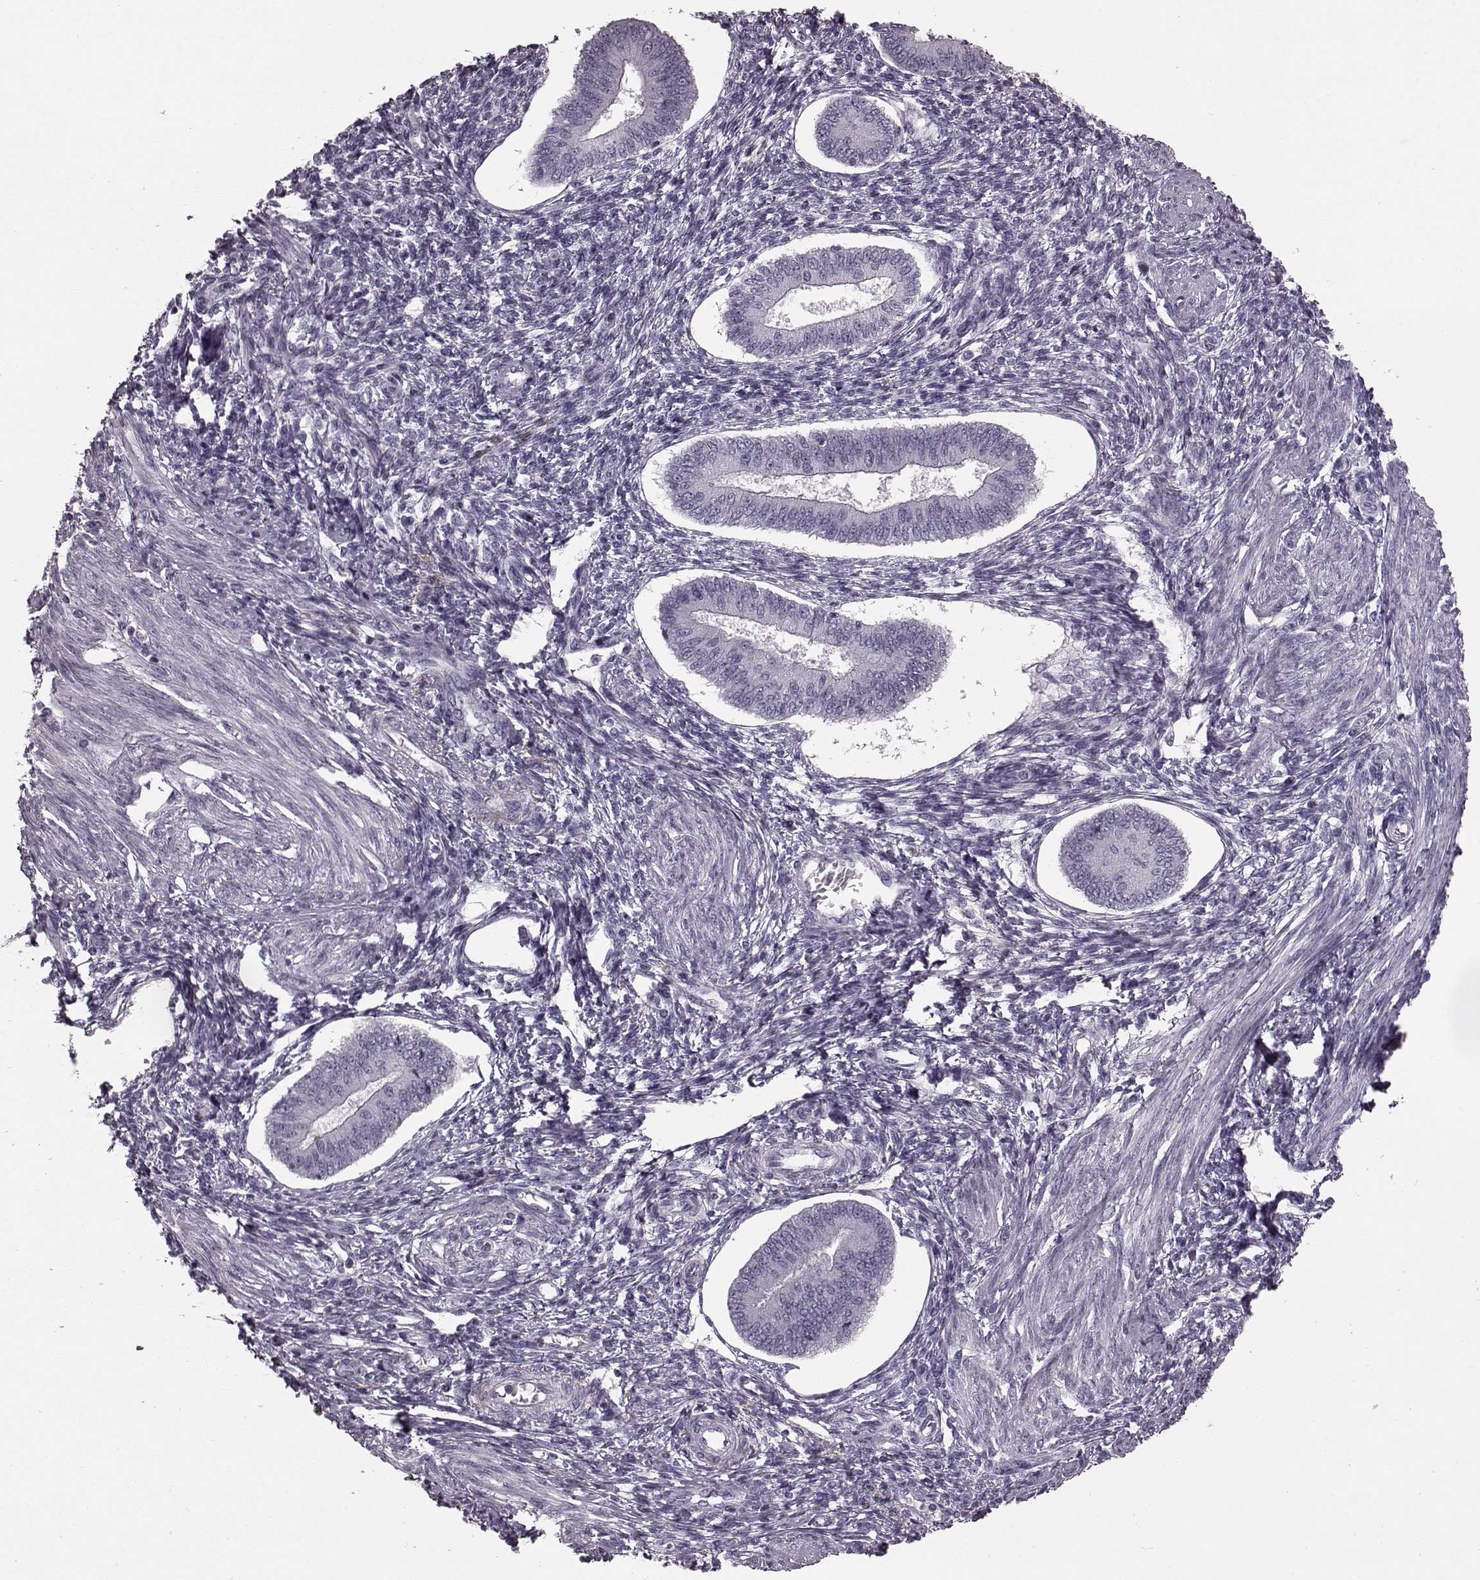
{"staining": {"intensity": "negative", "quantity": "none", "location": "none"}, "tissue": "endometrium", "cell_type": "Cells in endometrial stroma", "image_type": "normal", "snomed": [{"axis": "morphology", "description": "Normal tissue, NOS"}, {"axis": "topography", "description": "Endometrium"}], "caption": "DAB (3,3'-diaminobenzidine) immunohistochemical staining of unremarkable endometrium reveals no significant positivity in cells in endometrial stroma.", "gene": "CST7", "patient": {"sex": "female", "age": 42}}